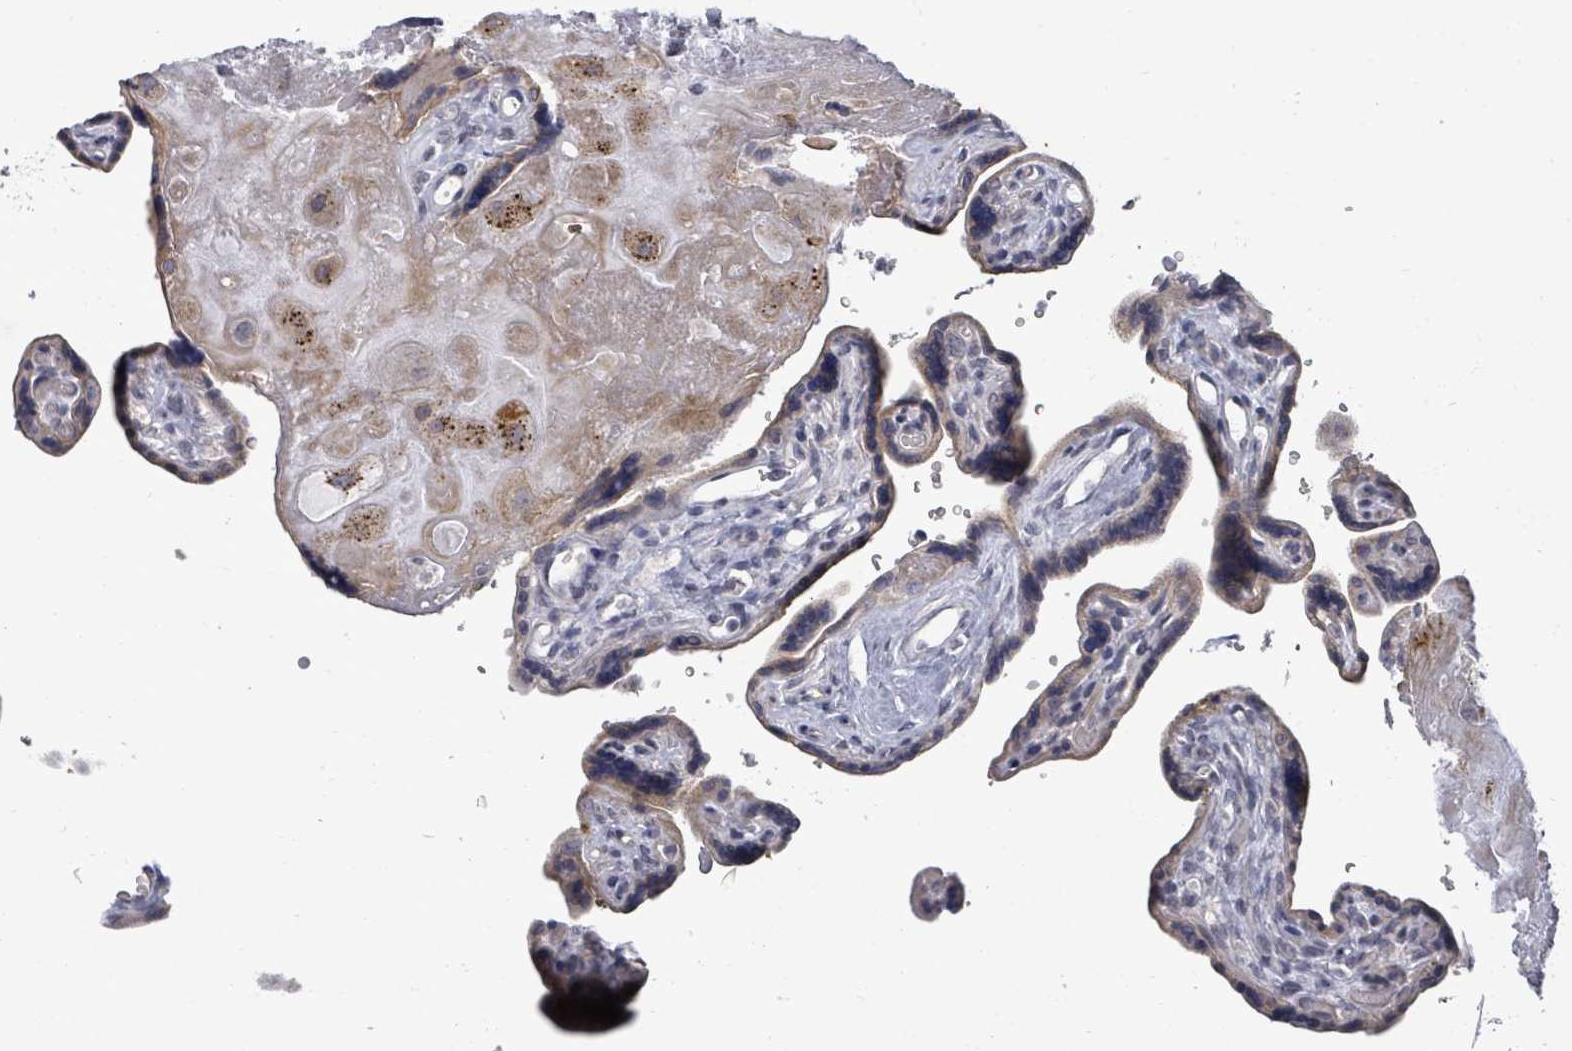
{"staining": {"intensity": "weak", "quantity": "25%-75%", "location": "cytoplasmic/membranous"}, "tissue": "placenta", "cell_type": "Trophoblastic cells", "image_type": "normal", "snomed": [{"axis": "morphology", "description": "Normal tissue, NOS"}, {"axis": "topography", "description": "Placenta"}], "caption": "IHC staining of unremarkable placenta, which displays low levels of weak cytoplasmic/membranous positivity in approximately 25%-75% of trophoblastic cells indicating weak cytoplasmic/membranous protein staining. The staining was performed using DAB (brown) for protein detection and nuclei were counterstained in hematoxylin (blue).", "gene": "PTPN20", "patient": {"sex": "female", "age": 39}}